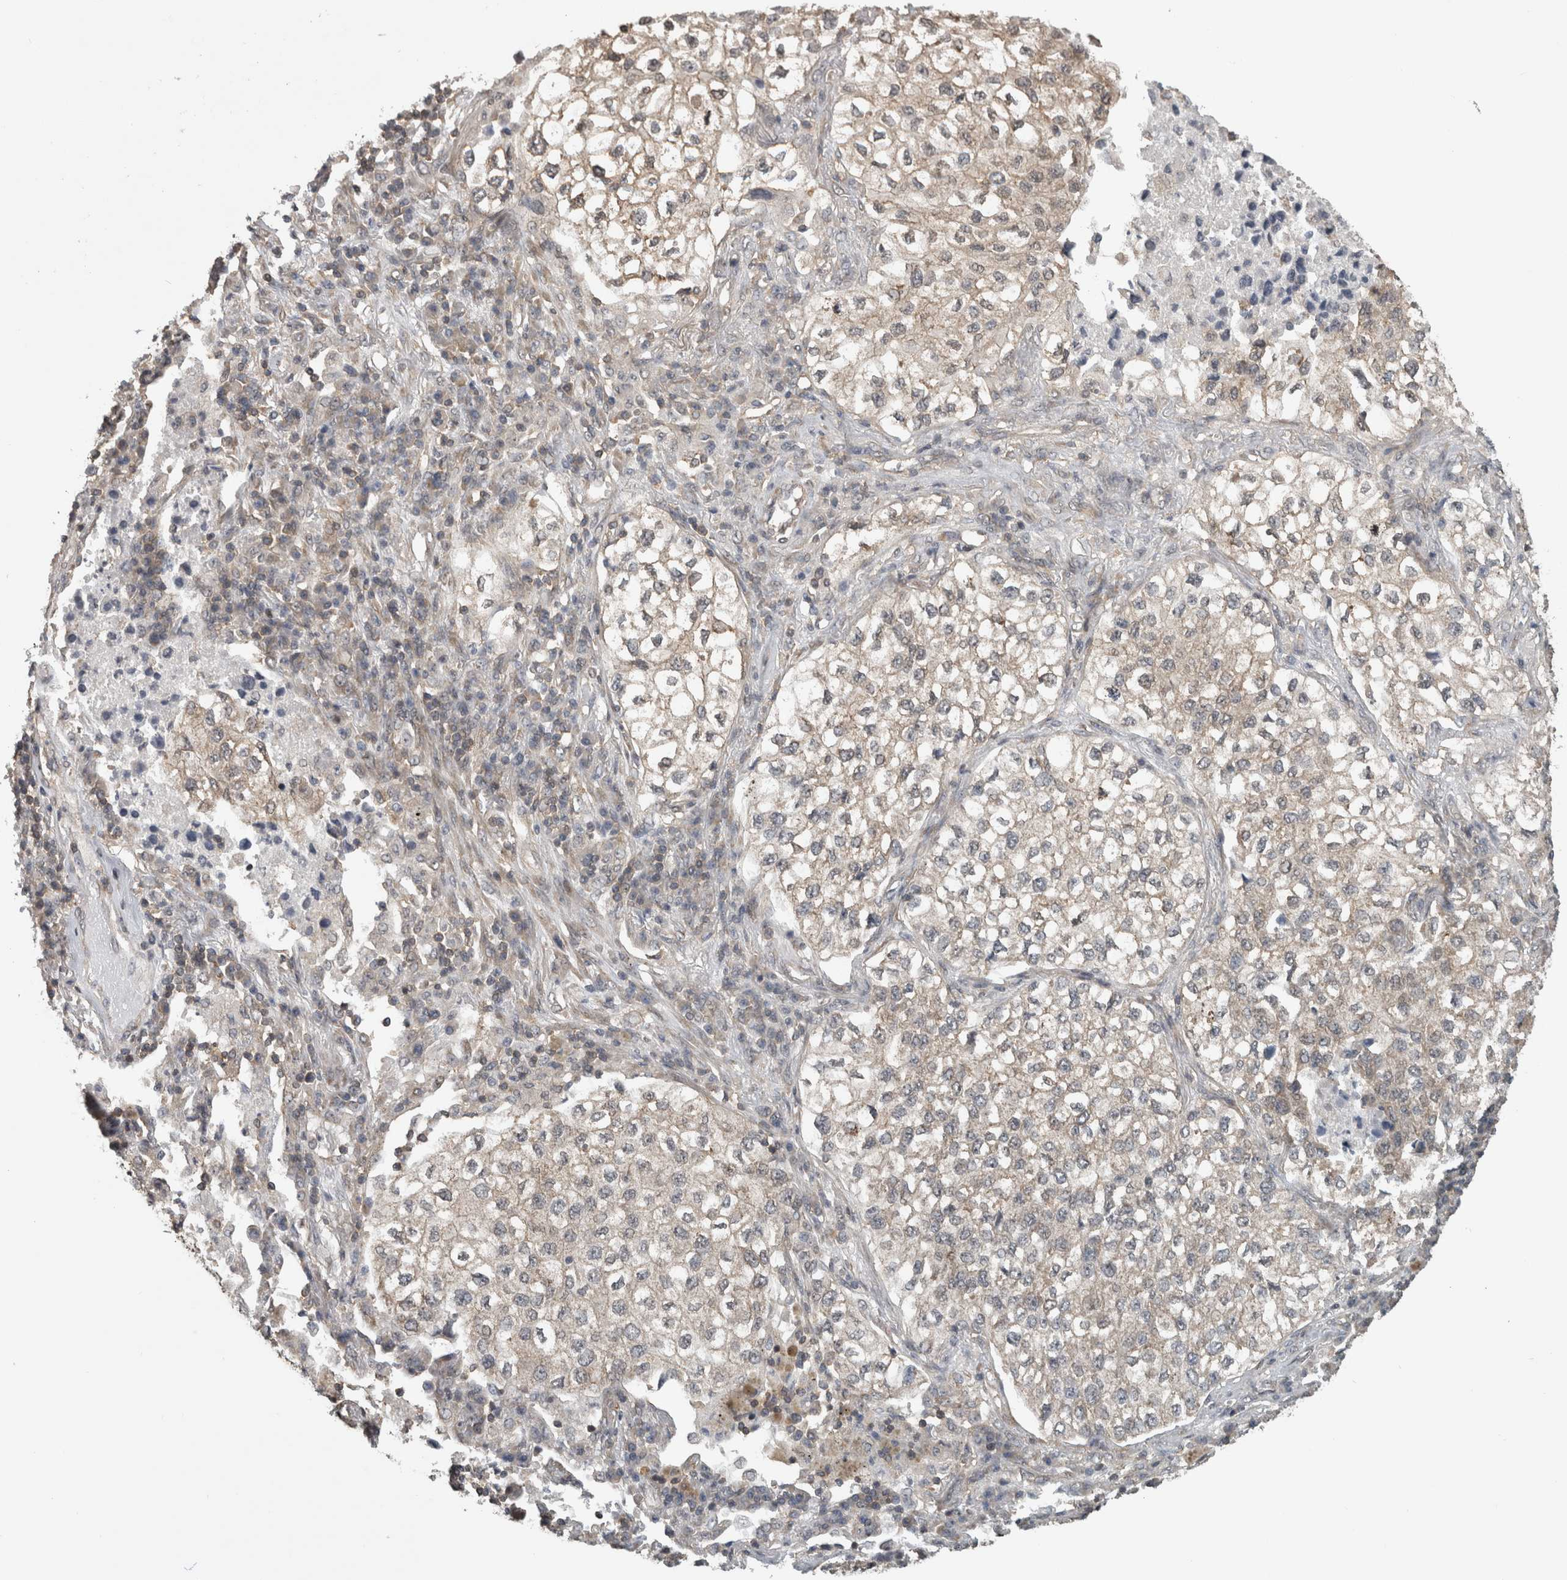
{"staining": {"intensity": "weak", "quantity": "<25%", "location": "cytoplasmic/membranous"}, "tissue": "lung cancer", "cell_type": "Tumor cells", "image_type": "cancer", "snomed": [{"axis": "morphology", "description": "Adenocarcinoma, NOS"}, {"axis": "topography", "description": "Lung"}], "caption": "Tumor cells are negative for brown protein staining in lung cancer (adenocarcinoma).", "gene": "ATXN2", "patient": {"sex": "male", "age": 63}}